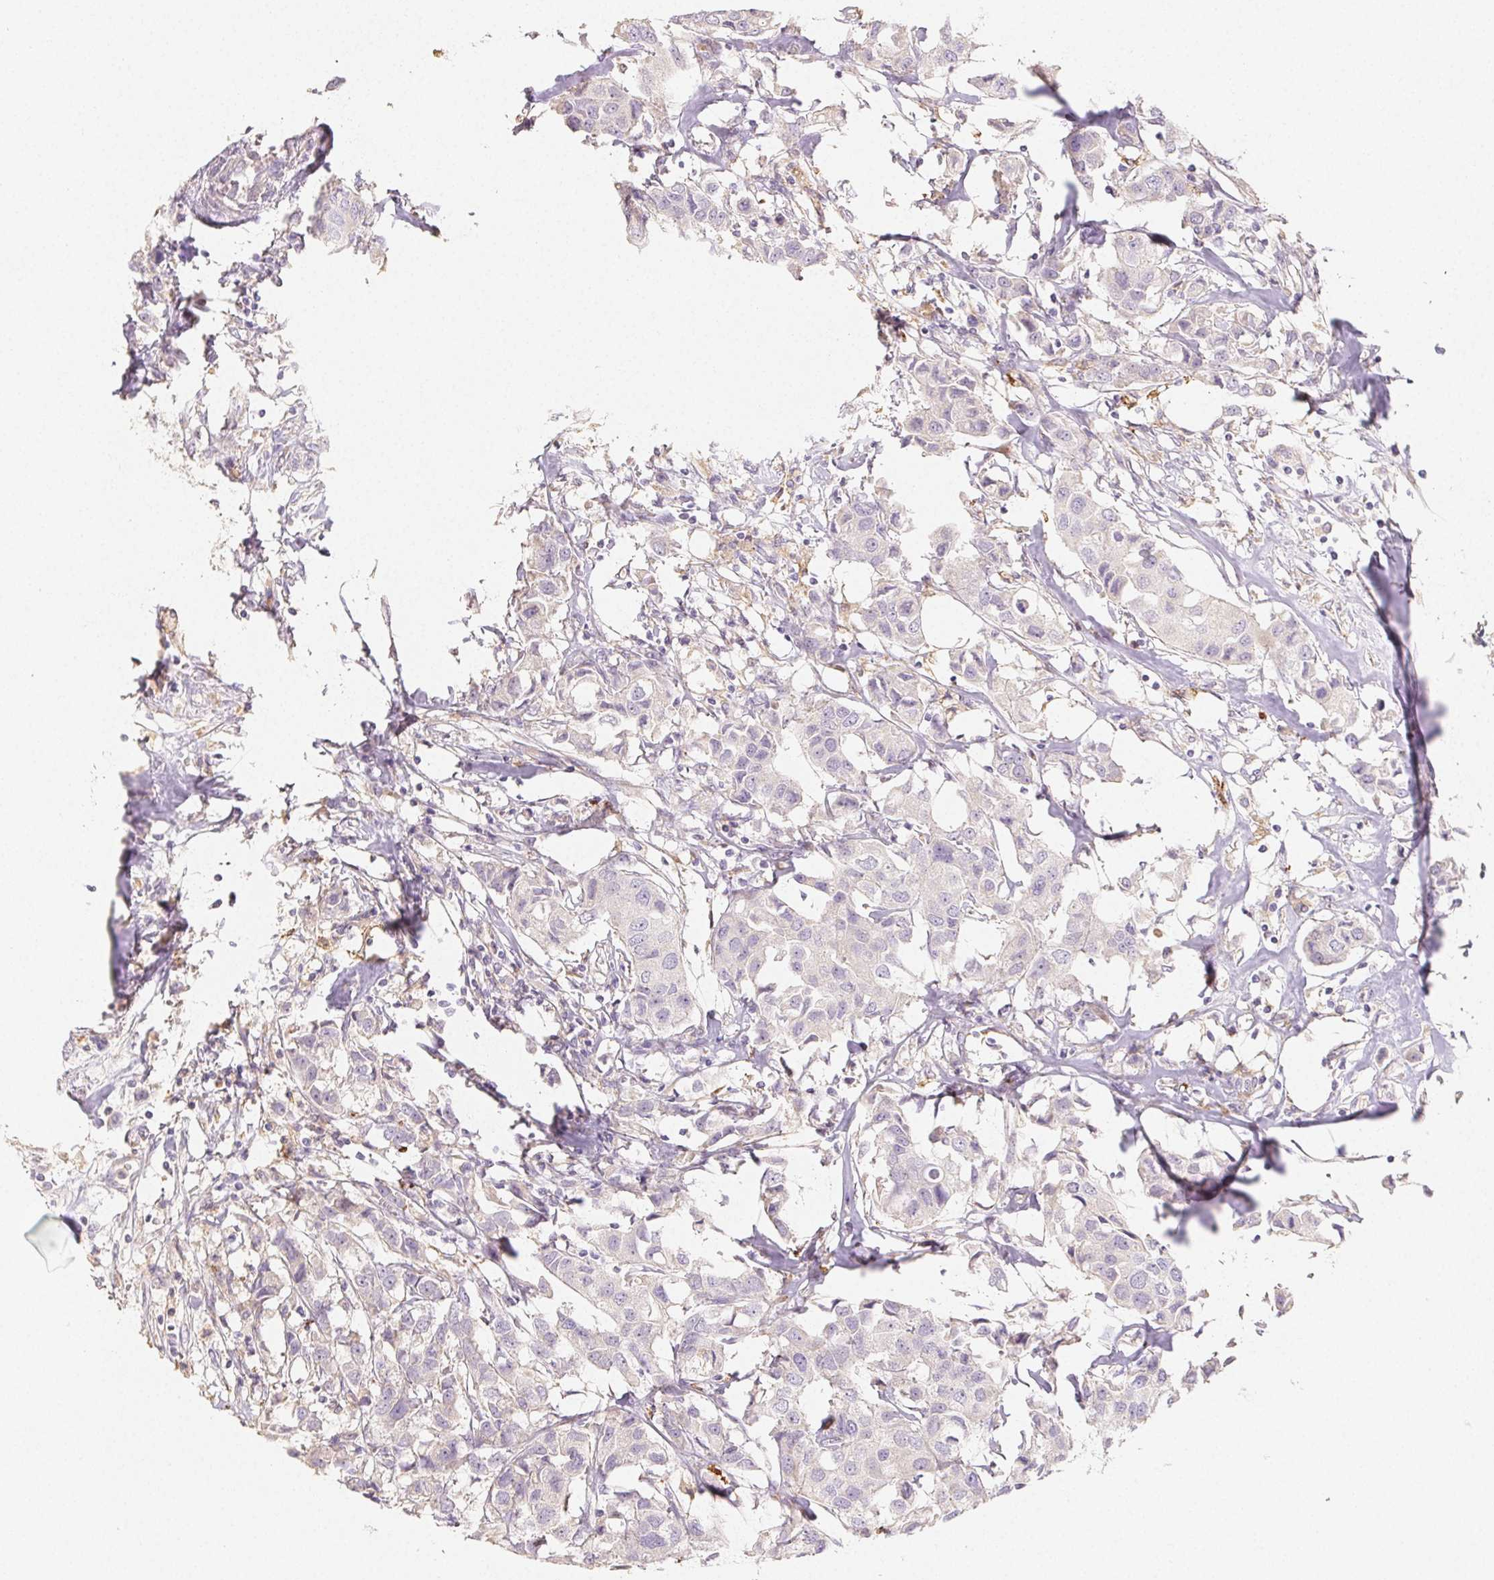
{"staining": {"intensity": "negative", "quantity": "none", "location": "none"}, "tissue": "breast cancer", "cell_type": "Tumor cells", "image_type": "cancer", "snomed": [{"axis": "morphology", "description": "Duct carcinoma"}, {"axis": "topography", "description": "Breast"}], "caption": "High magnification brightfield microscopy of infiltrating ductal carcinoma (breast) stained with DAB (brown) and counterstained with hematoxylin (blue): tumor cells show no significant staining.", "gene": "ACVR1B", "patient": {"sex": "female", "age": 80}}